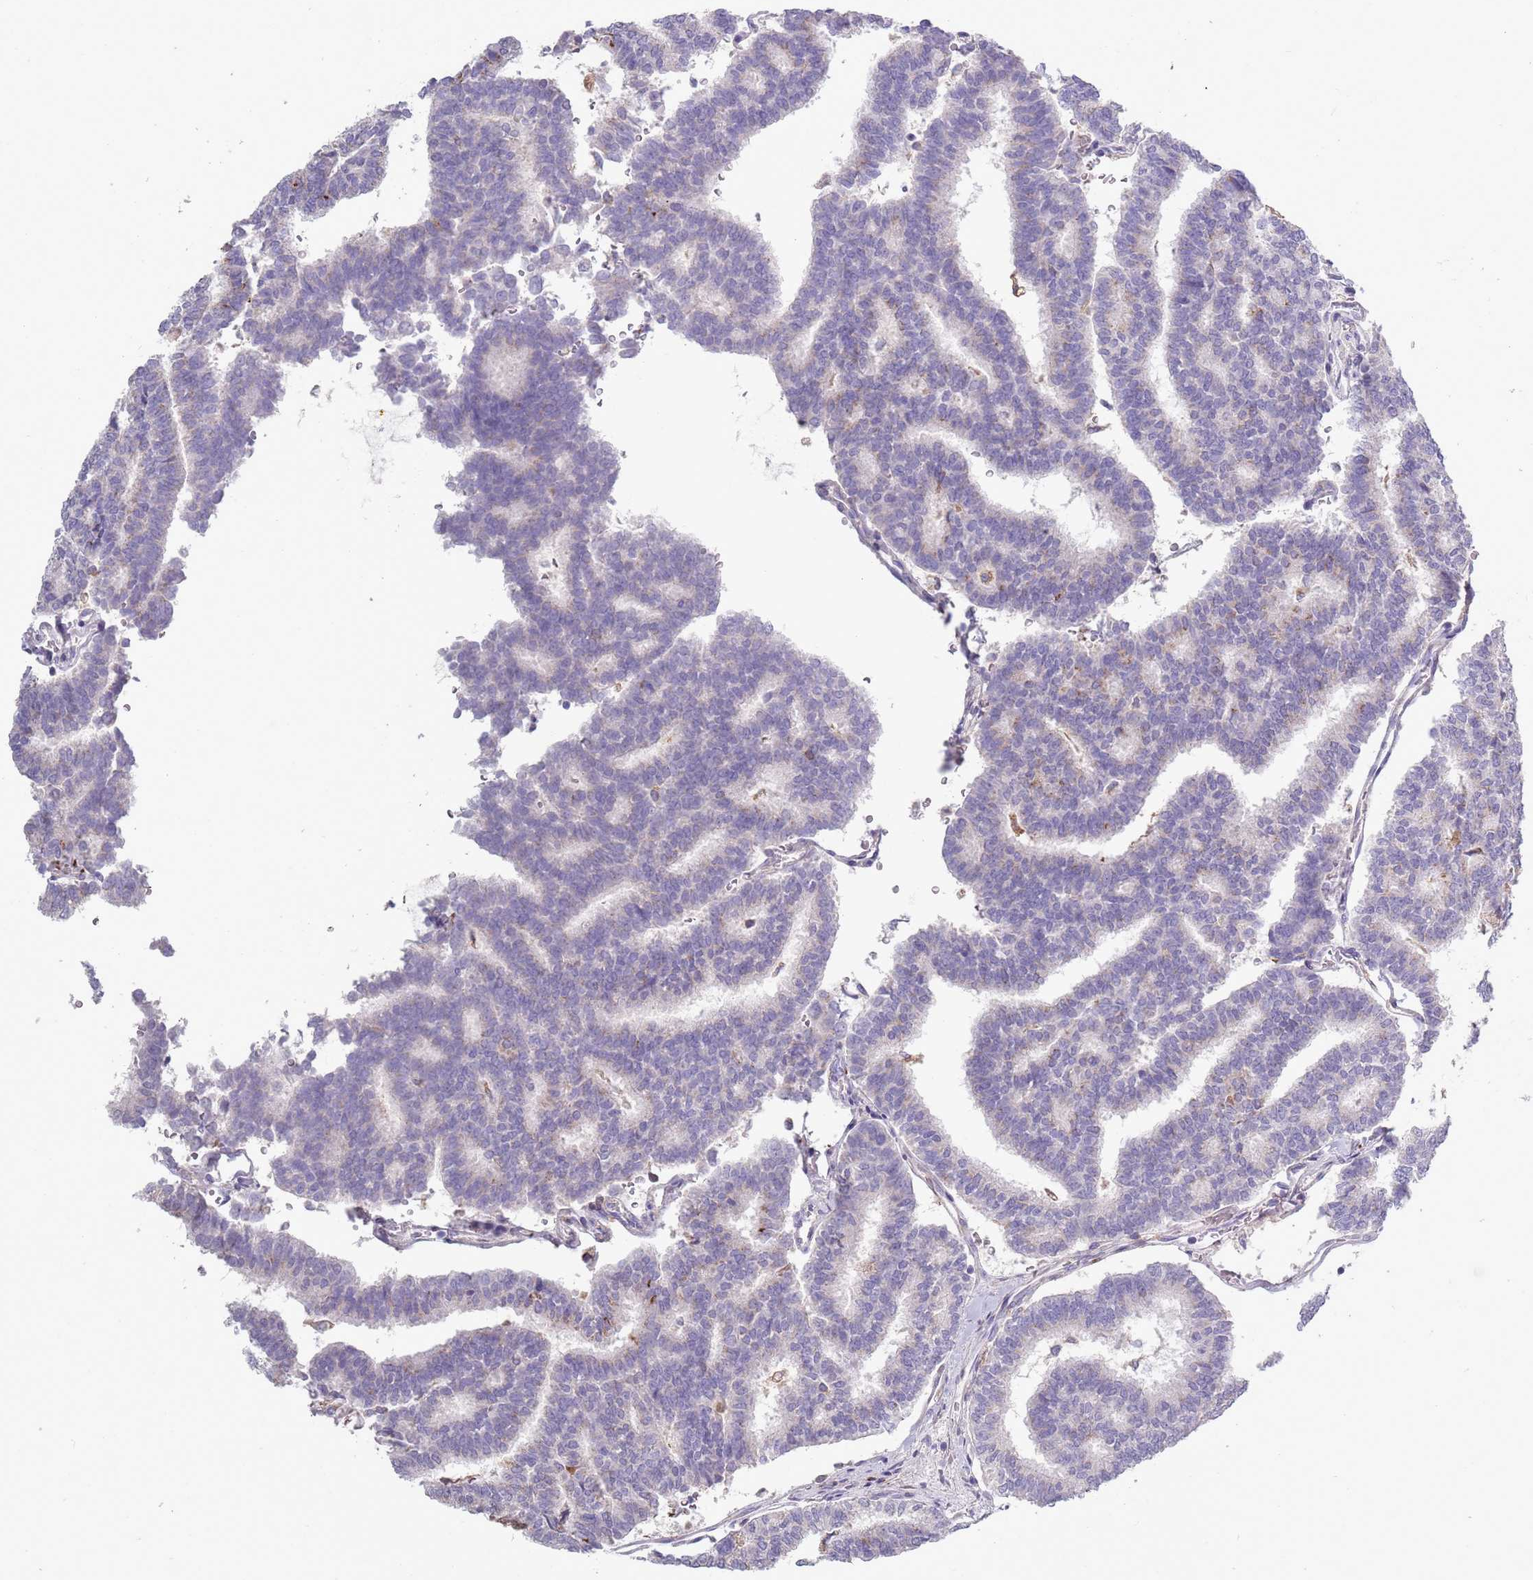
{"staining": {"intensity": "negative", "quantity": "none", "location": "none"}, "tissue": "thyroid cancer", "cell_type": "Tumor cells", "image_type": "cancer", "snomed": [{"axis": "morphology", "description": "Papillary adenocarcinoma, NOS"}, {"axis": "topography", "description": "Thyroid gland"}], "caption": "Tumor cells are negative for protein expression in human thyroid cancer. Brightfield microscopy of immunohistochemistry (IHC) stained with DAB (3,3'-diaminobenzidine) (brown) and hematoxylin (blue), captured at high magnification.", "gene": "ACSBG1", "patient": {"sex": "female", "age": 35}}